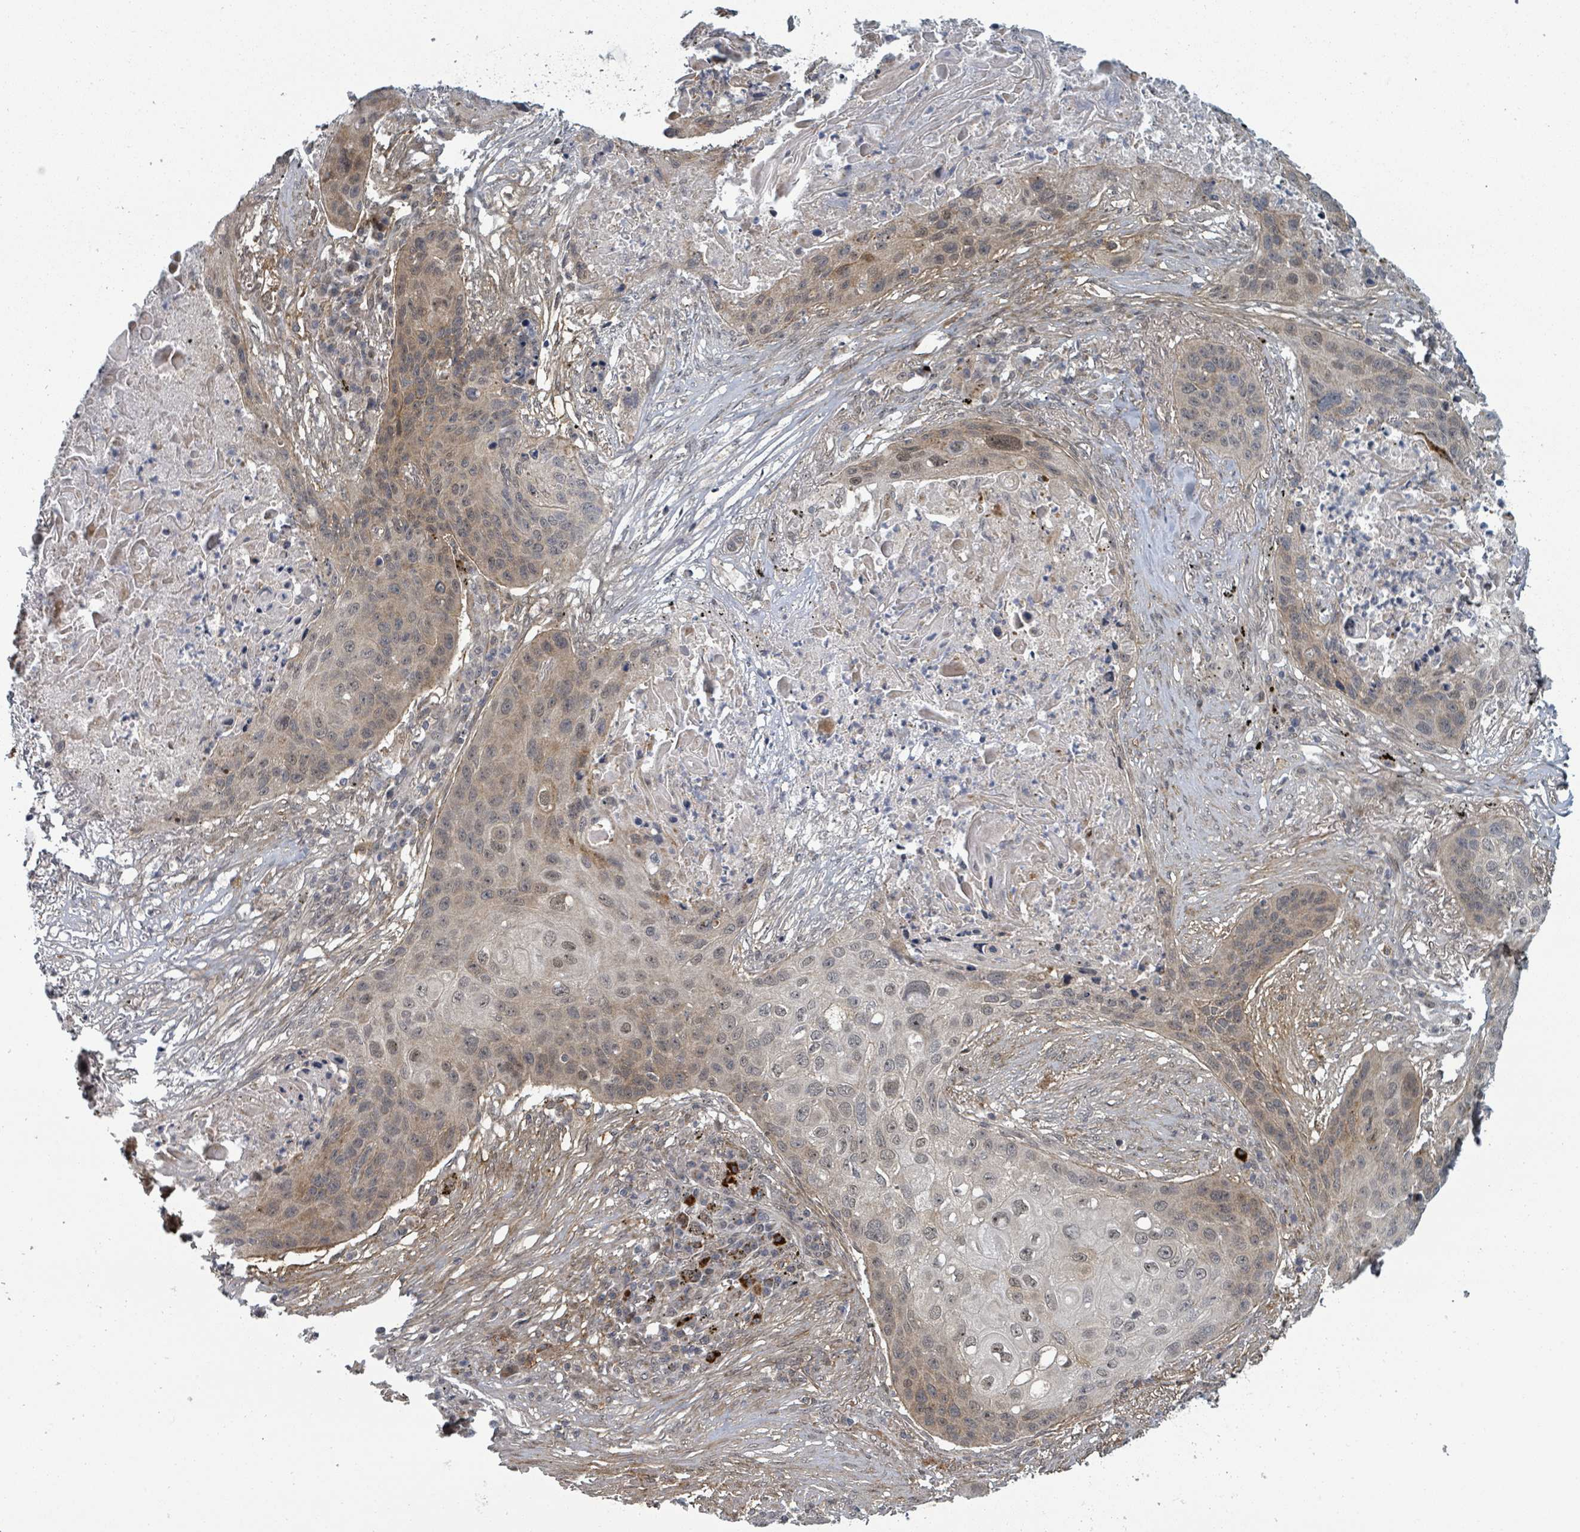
{"staining": {"intensity": "moderate", "quantity": "25%-75%", "location": "cytoplasmic/membranous,nuclear"}, "tissue": "lung cancer", "cell_type": "Tumor cells", "image_type": "cancer", "snomed": [{"axis": "morphology", "description": "Squamous cell carcinoma, NOS"}, {"axis": "topography", "description": "Lung"}], "caption": "A brown stain labels moderate cytoplasmic/membranous and nuclear positivity of a protein in human lung squamous cell carcinoma tumor cells.", "gene": "GTF3C1", "patient": {"sex": "female", "age": 63}}